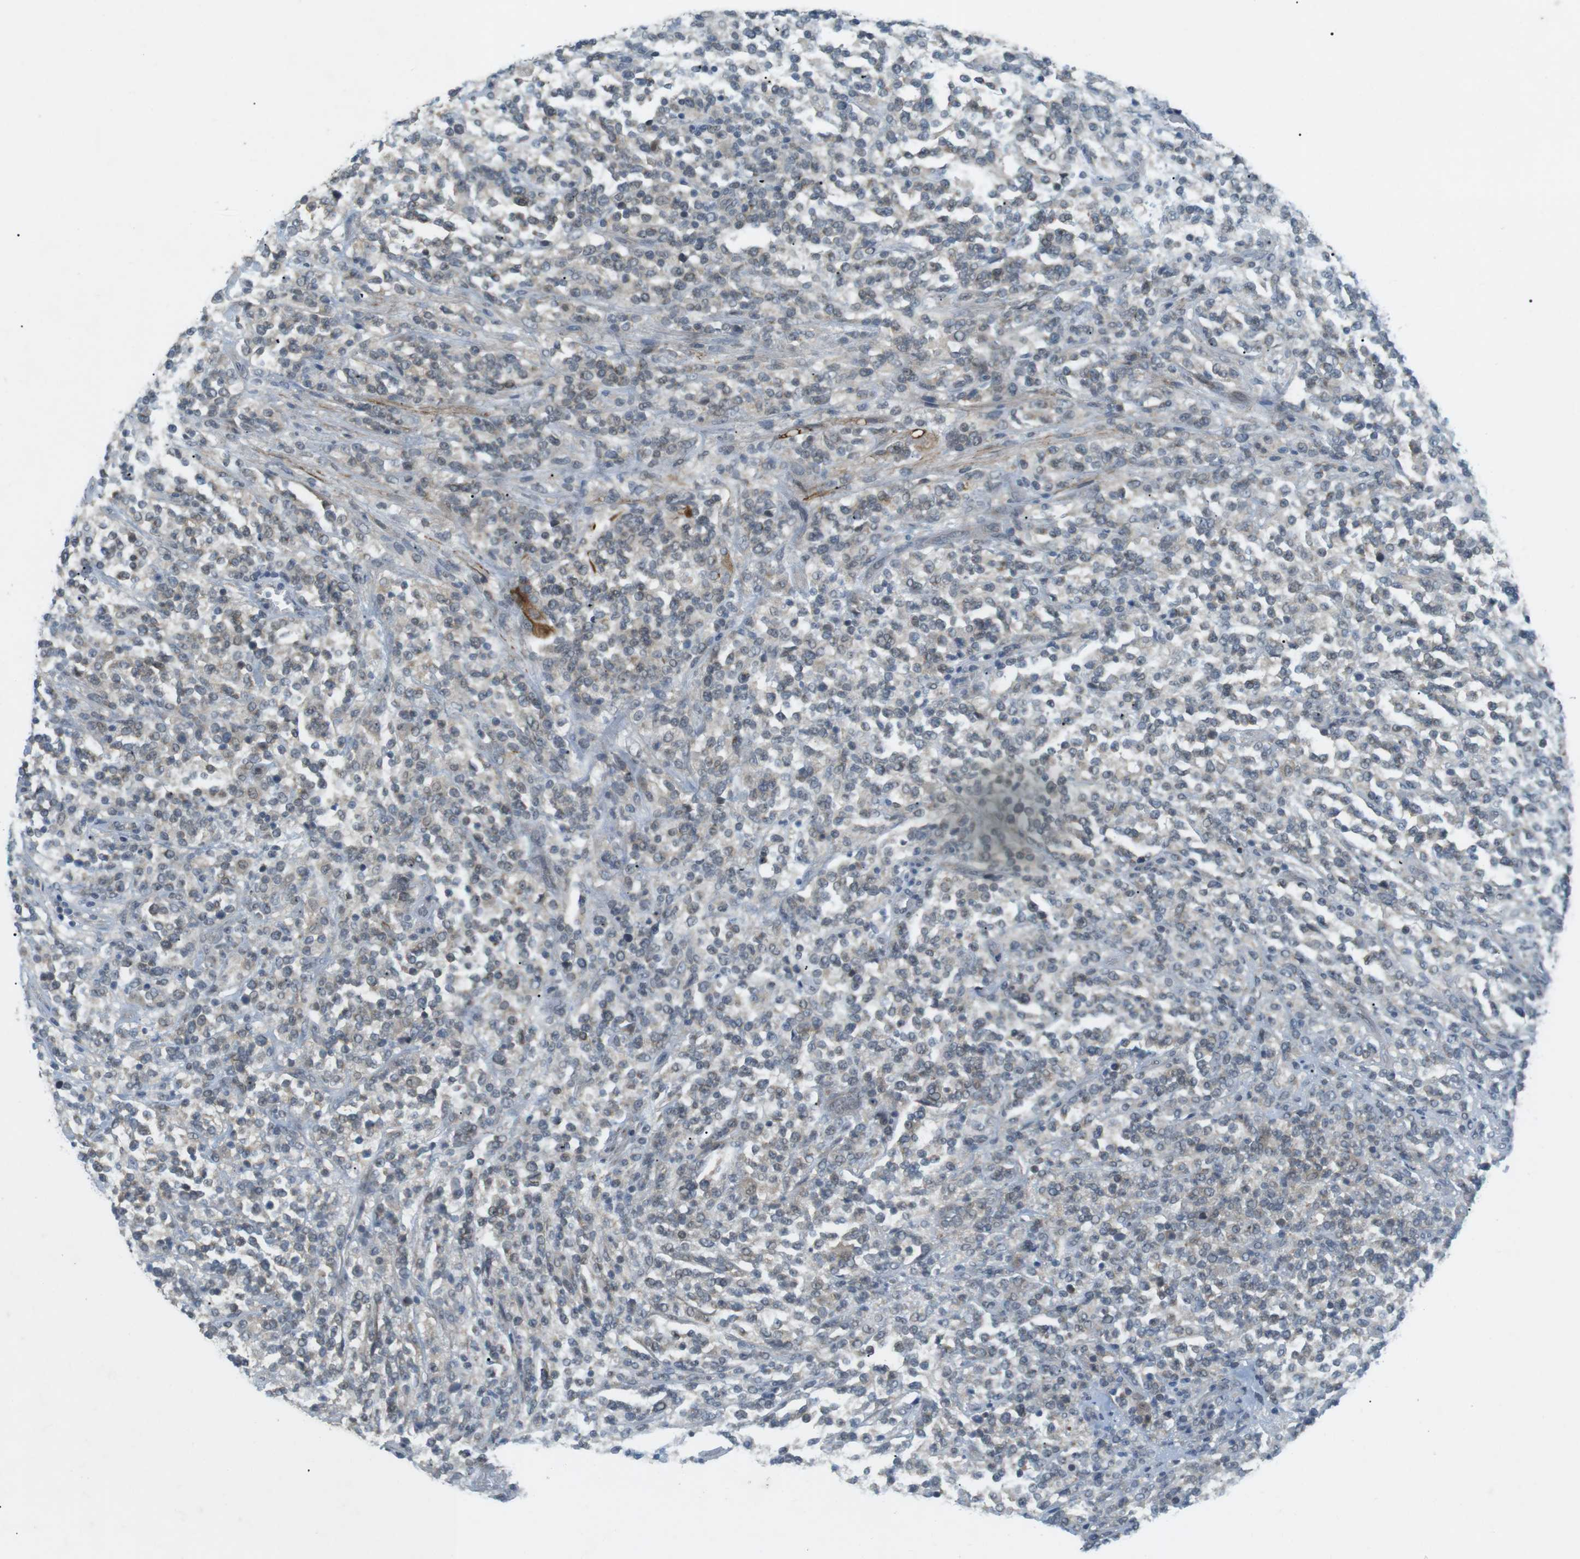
{"staining": {"intensity": "negative", "quantity": "none", "location": "none"}, "tissue": "lymphoma", "cell_type": "Tumor cells", "image_type": "cancer", "snomed": [{"axis": "morphology", "description": "Malignant lymphoma, non-Hodgkin's type, High grade"}, {"axis": "topography", "description": "Soft tissue"}], "caption": "Protein analysis of lymphoma exhibits no significant positivity in tumor cells.", "gene": "RTN3", "patient": {"sex": "male", "age": 18}}